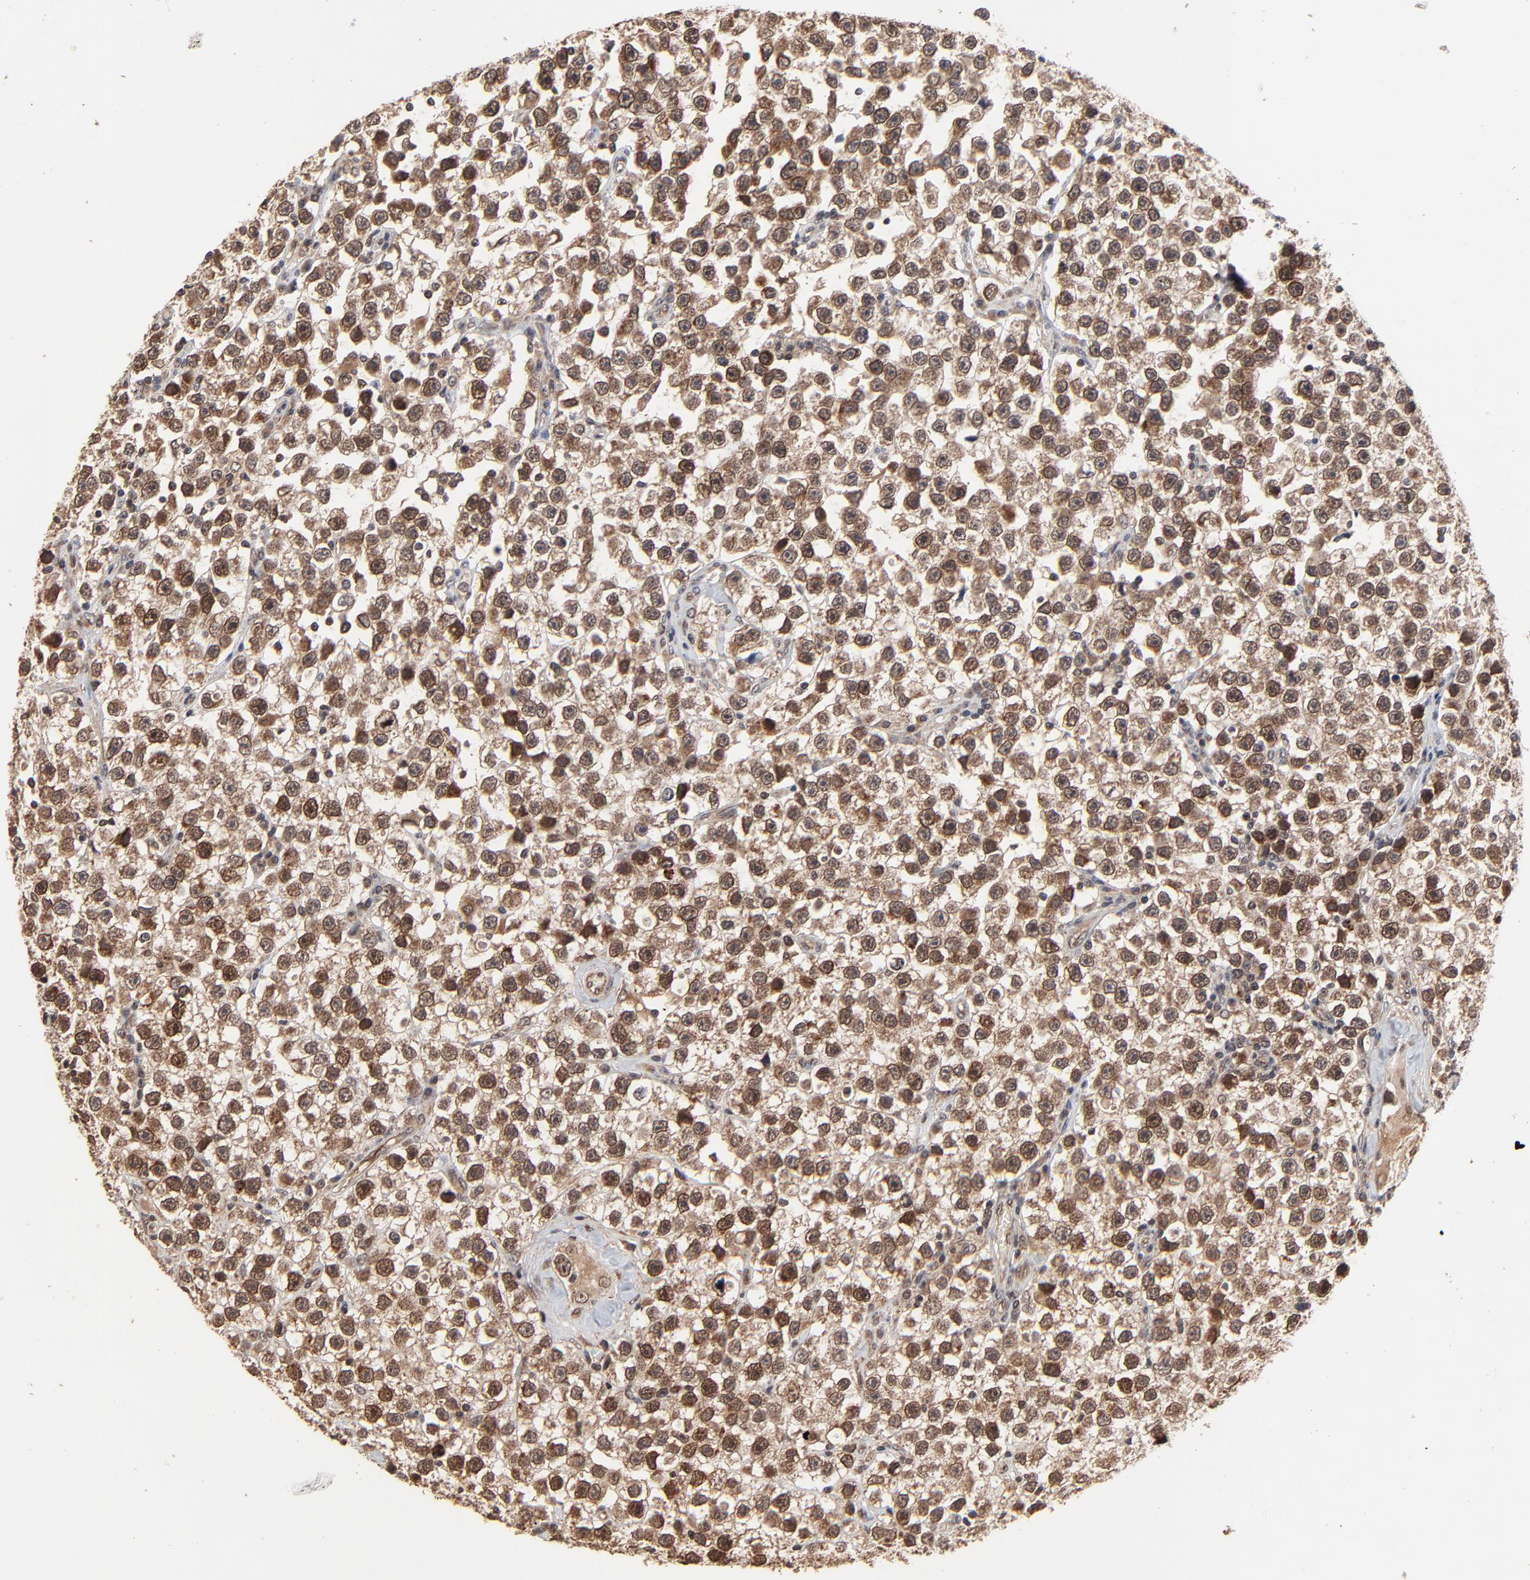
{"staining": {"intensity": "moderate", "quantity": ">75%", "location": "cytoplasmic/membranous,nuclear"}, "tissue": "testis cancer", "cell_type": "Tumor cells", "image_type": "cancer", "snomed": [{"axis": "morphology", "description": "Seminoma, NOS"}, {"axis": "topography", "description": "Testis"}], "caption": "Human testis cancer (seminoma) stained with a brown dye reveals moderate cytoplasmic/membranous and nuclear positive positivity in approximately >75% of tumor cells.", "gene": "FAM227A", "patient": {"sex": "male", "age": 32}}